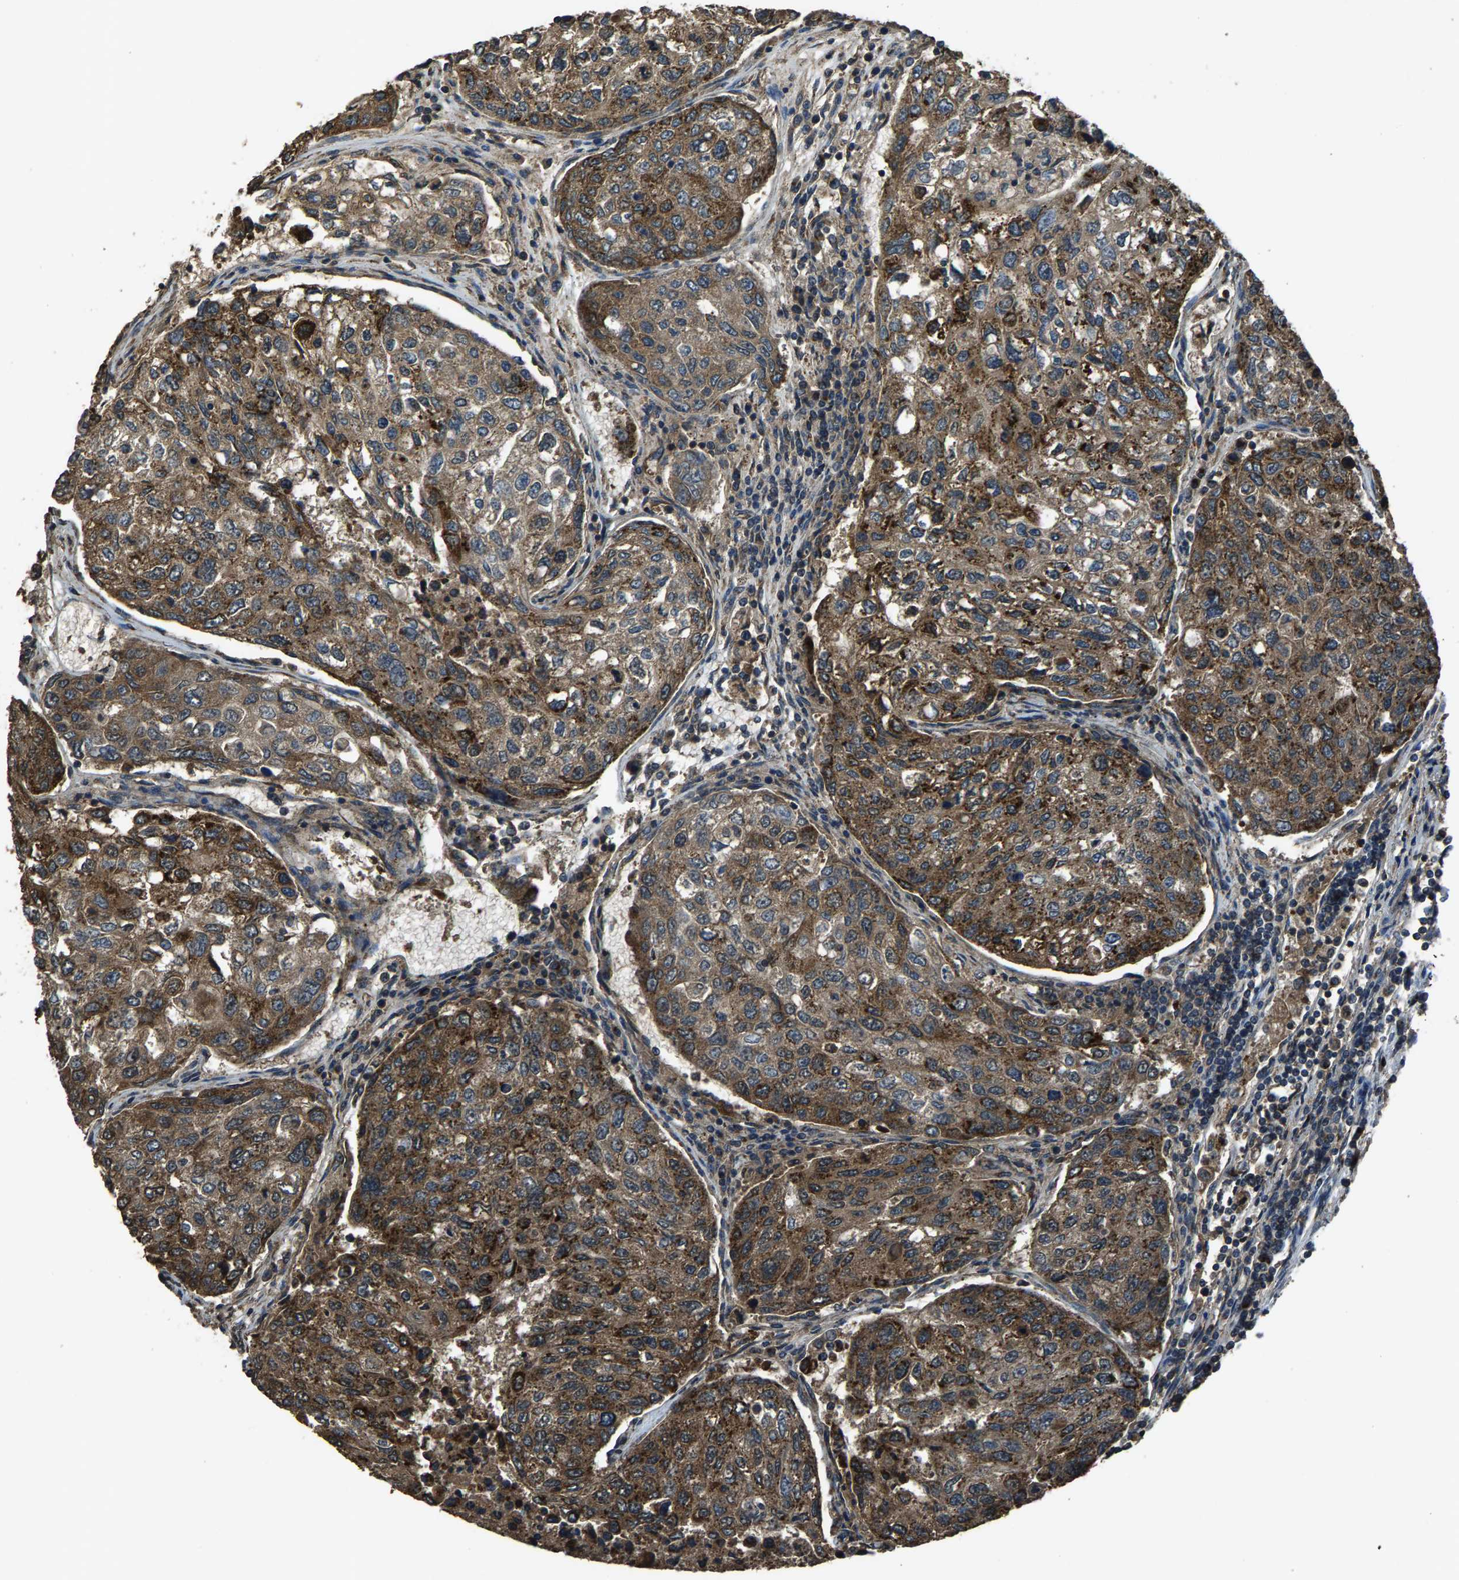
{"staining": {"intensity": "strong", "quantity": "25%-75%", "location": "cytoplasmic/membranous"}, "tissue": "urothelial cancer", "cell_type": "Tumor cells", "image_type": "cancer", "snomed": [{"axis": "morphology", "description": "Urothelial carcinoma, High grade"}, {"axis": "topography", "description": "Lymph node"}, {"axis": "topography", "description": "Urinary bladder"}], "caption": "Protein staining of urothelial carcinoma (high-grade) tissue exhibits strong cytoplasmic/membranous positivity in approximately 25%-75% of tumor cells.", "gene": "SLC38A10", "patient": {"sex": "male", "age": 51}}